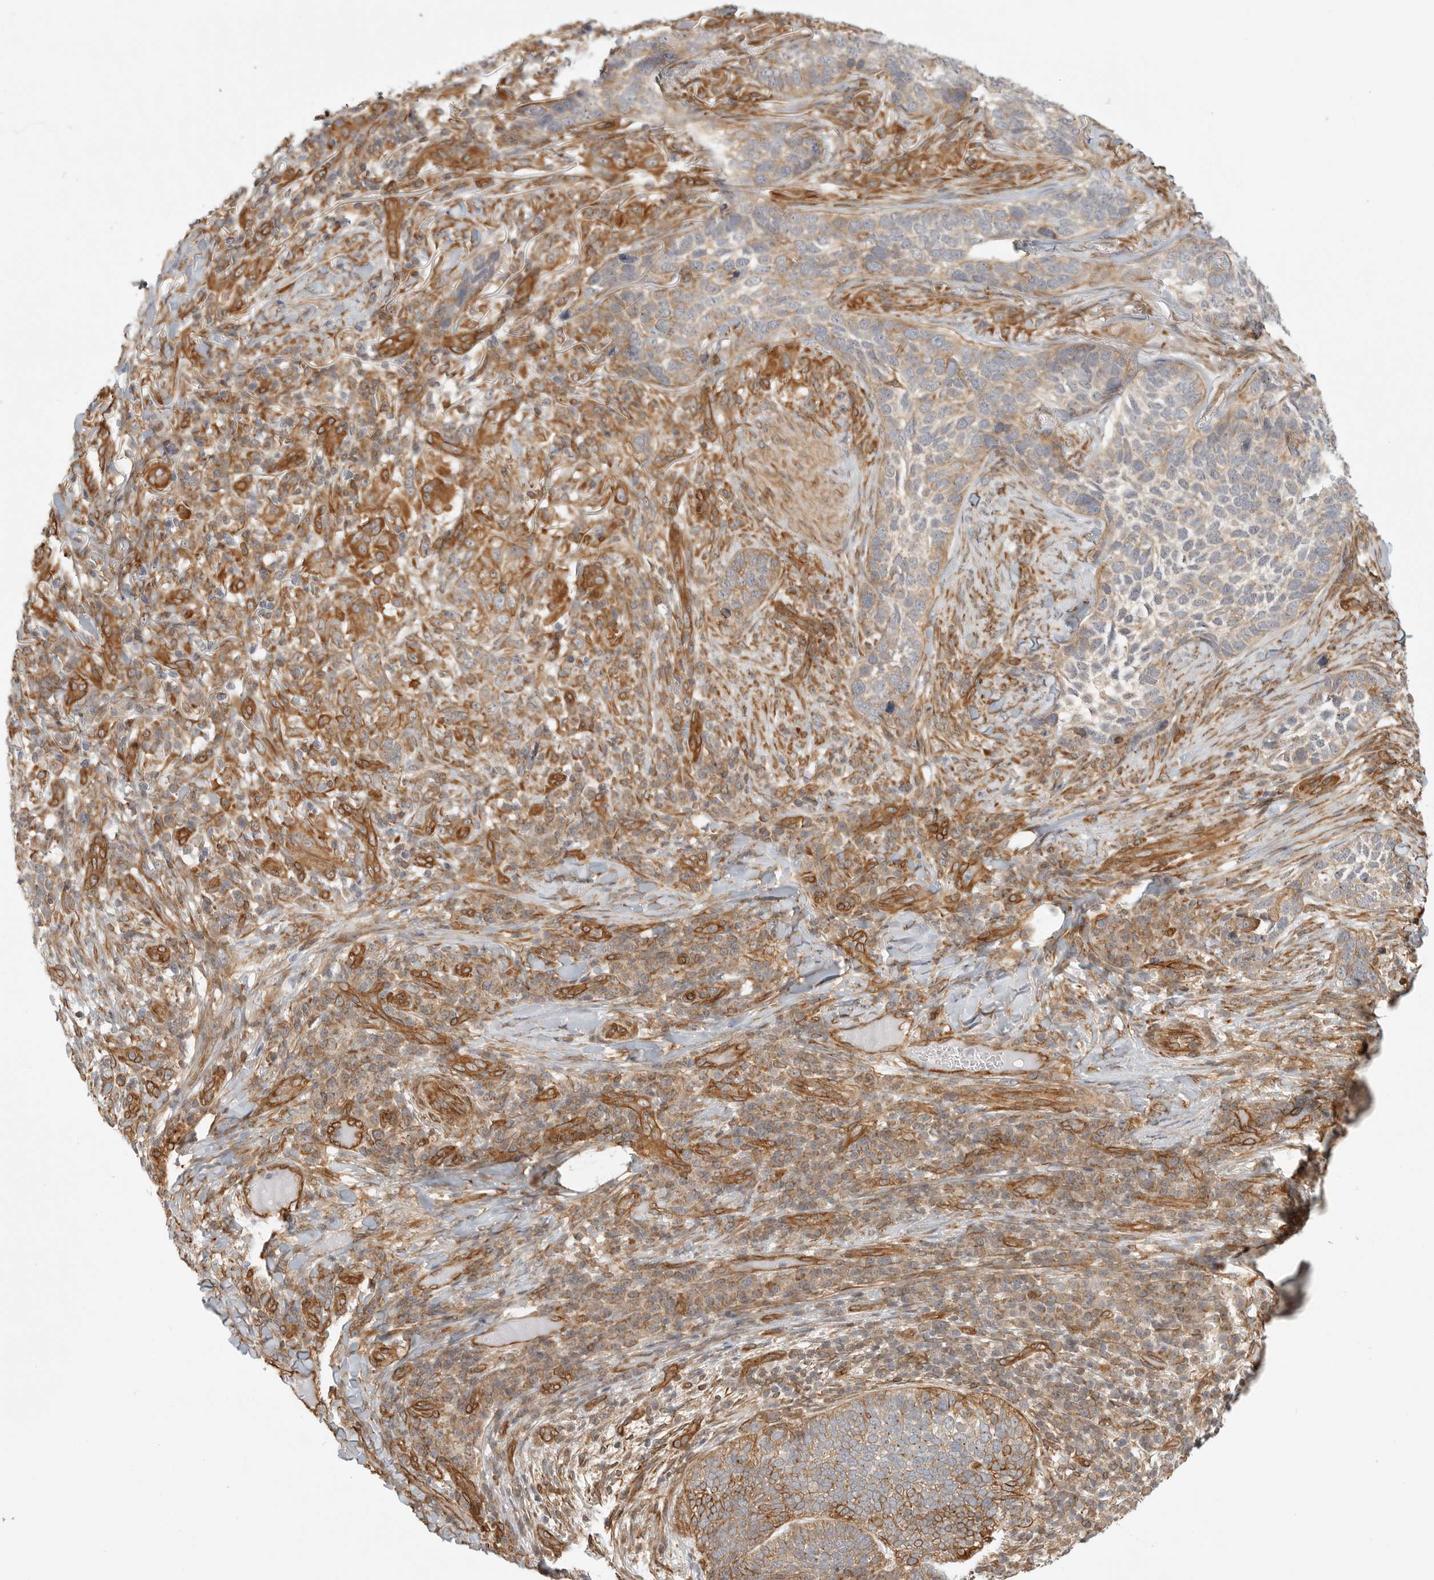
{"staining": {"intensity": "moderate", "quantity": ">75%", "location": "cytoplasmic/membranous"}, "tissue": "skin cancer", "cell_type": "Tumor cells", "image_type": "cancer", "snomed": [{"axis": "morphology", "description": "Basal cell carcinoma"}, {"axis": "topography", "description": "Skin"}], "caption": "Tumor cells exhibit medium levels of moderate cytoplasmic/membranous expression in approximately >75% of cells in skin cancer (basal cell carcinoma).", "gene": "ATOH7", "patient": {"sex": "female", "age": 64}}